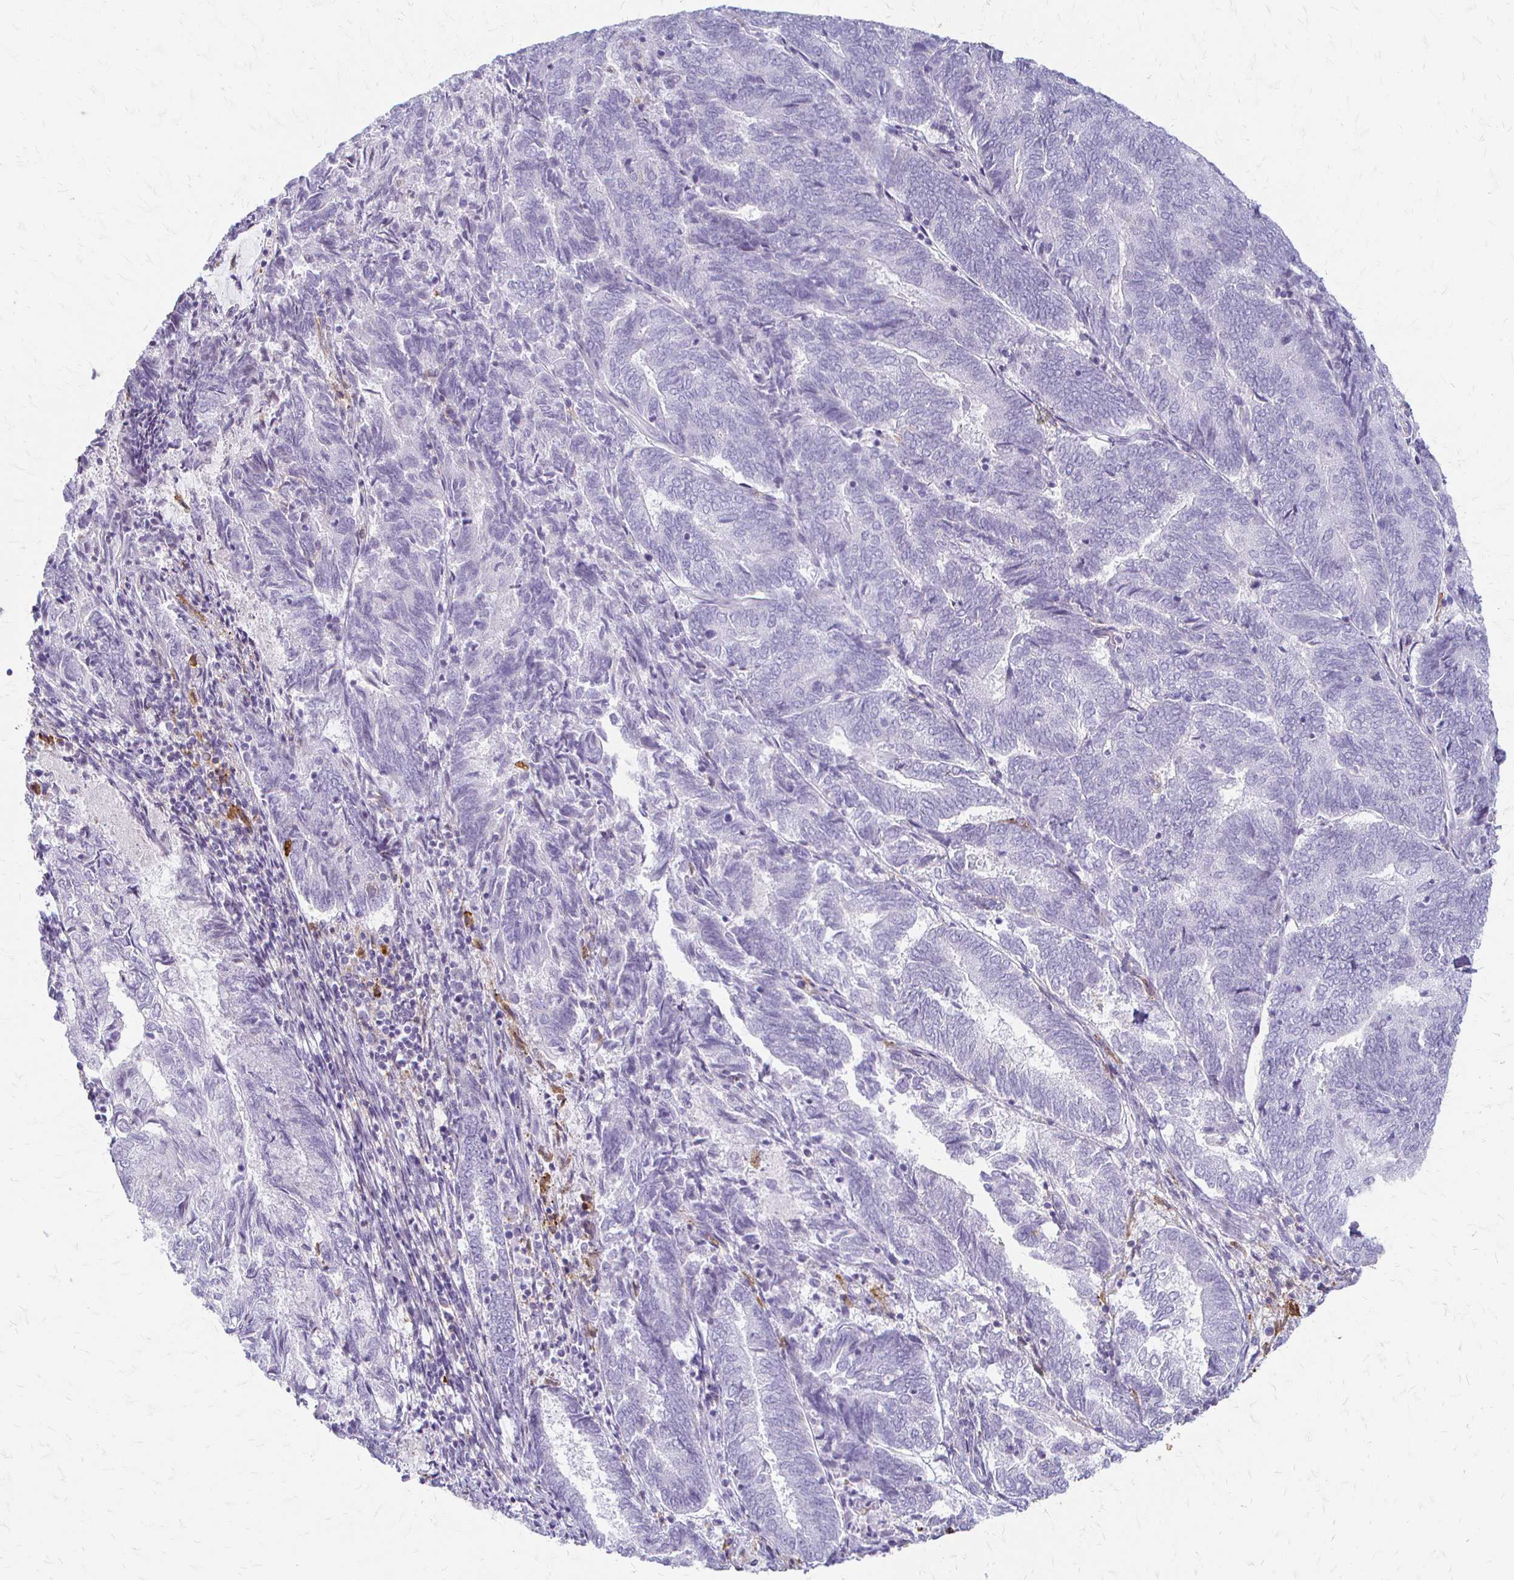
{"staining": {"intensity": "negative", "quantity": "none", "location": "none"}, "tissue": "endometrial cancer", "cell_type": "Tumor cells", "image_type": "cancer", "snomed": [{"axis": "morphology", "description": "Adenocarcinoma, NOS"}, {"axis": "topography", "description": "Endometrium"}], "caption": "Histopathology image shows no significant protein positivity in tumor cells of endometrial cancer.", "gene": "ACP5", "patient": {"sex": "female", "age": 80}}